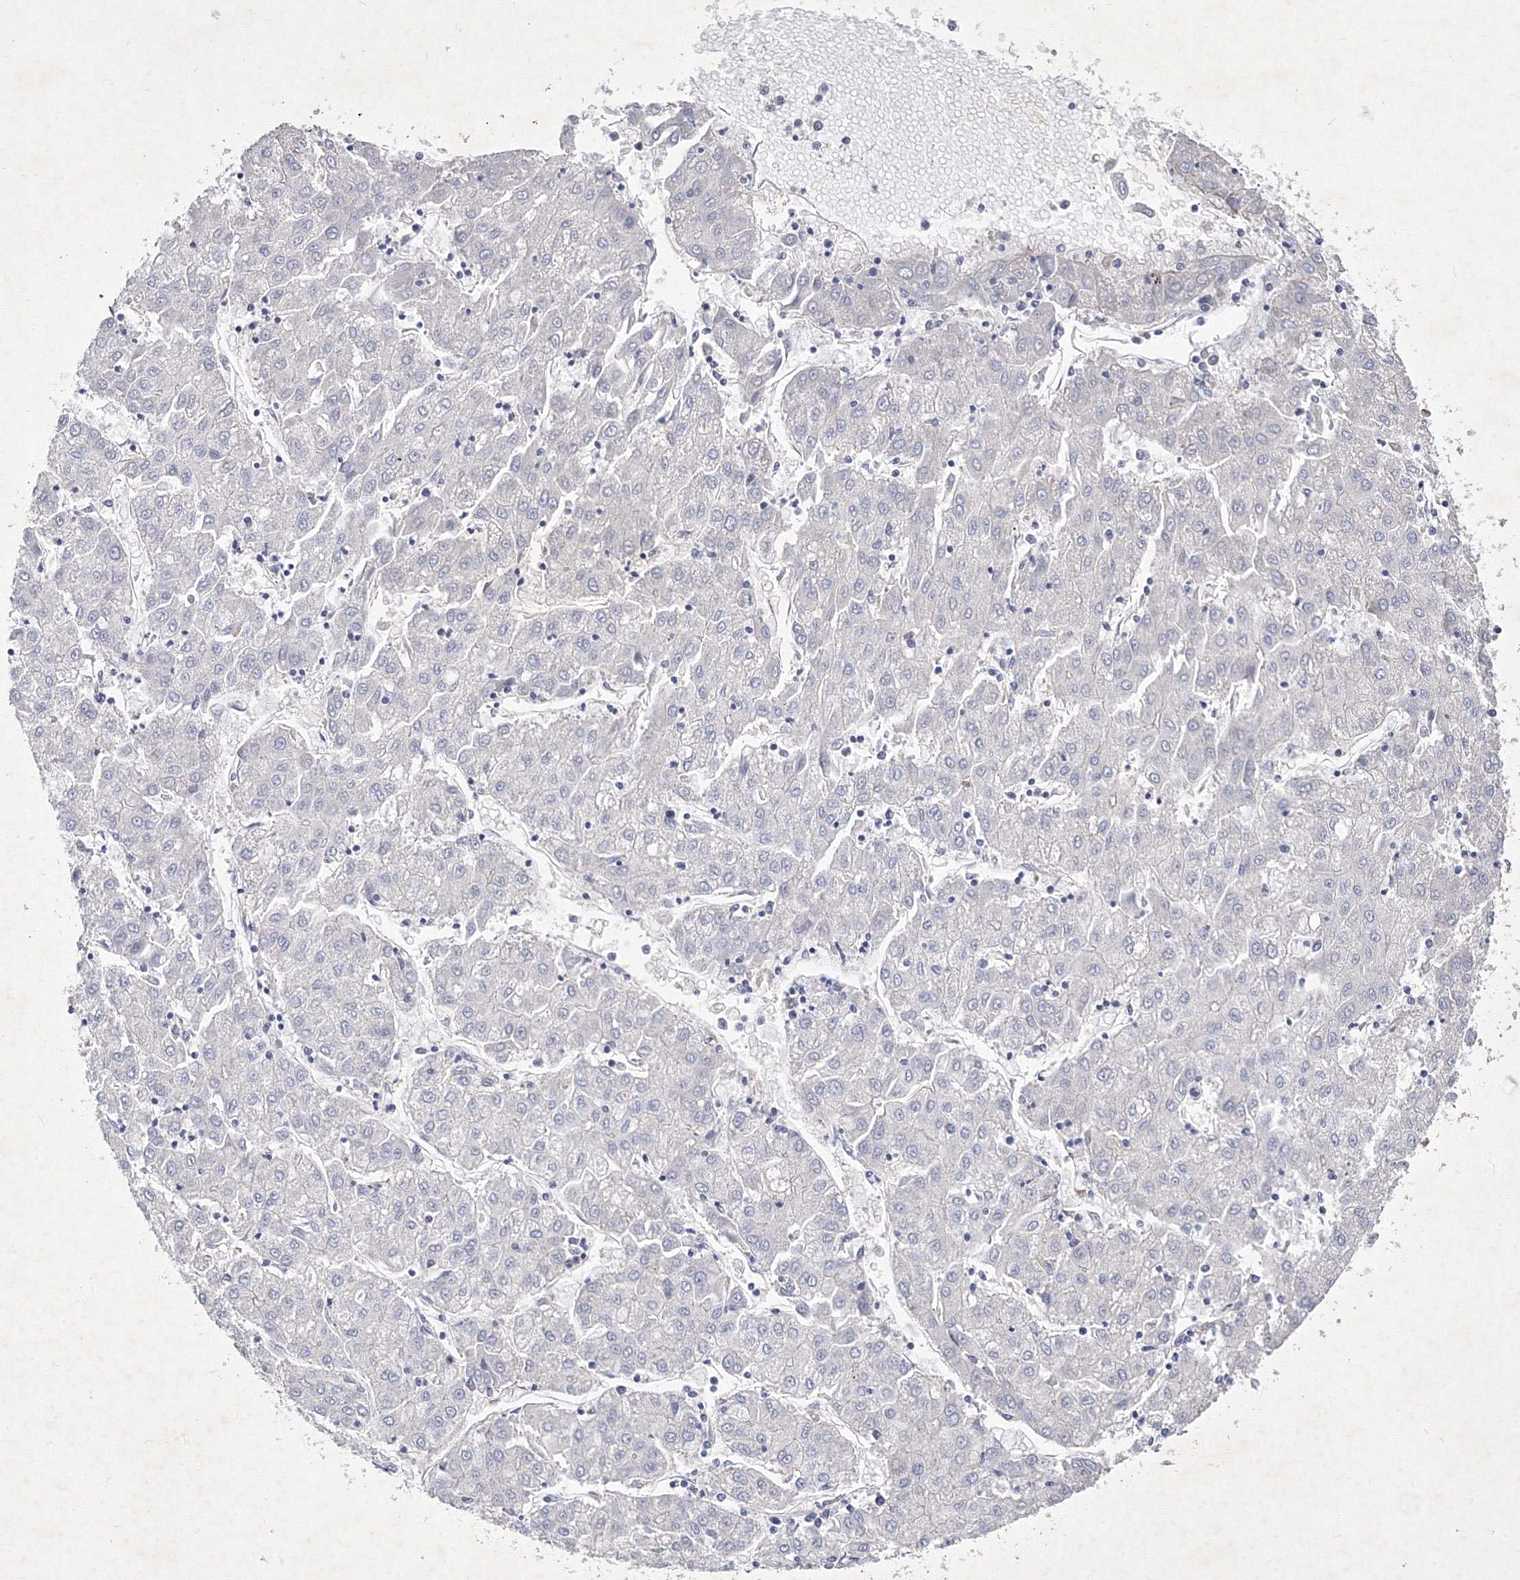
{"staining": {"intensity": "negative", "quantity": "none", "location": "none"}, "tissue": "liver cancer", "cell_type": "Tumor cells", "image_type": "cancer", "snomed": [{"axis": "morphology", "description": "Carcinoma, Hepatocellular, NOS"}, {"axis": "topography", "description": "Liver"}], "caption": "IHC image of human liver cancer stained for a protein (brown), which reveals no expression in tumor cells.", "gene": "SNX18", "patient": {"sex": "male", "age": 72}}